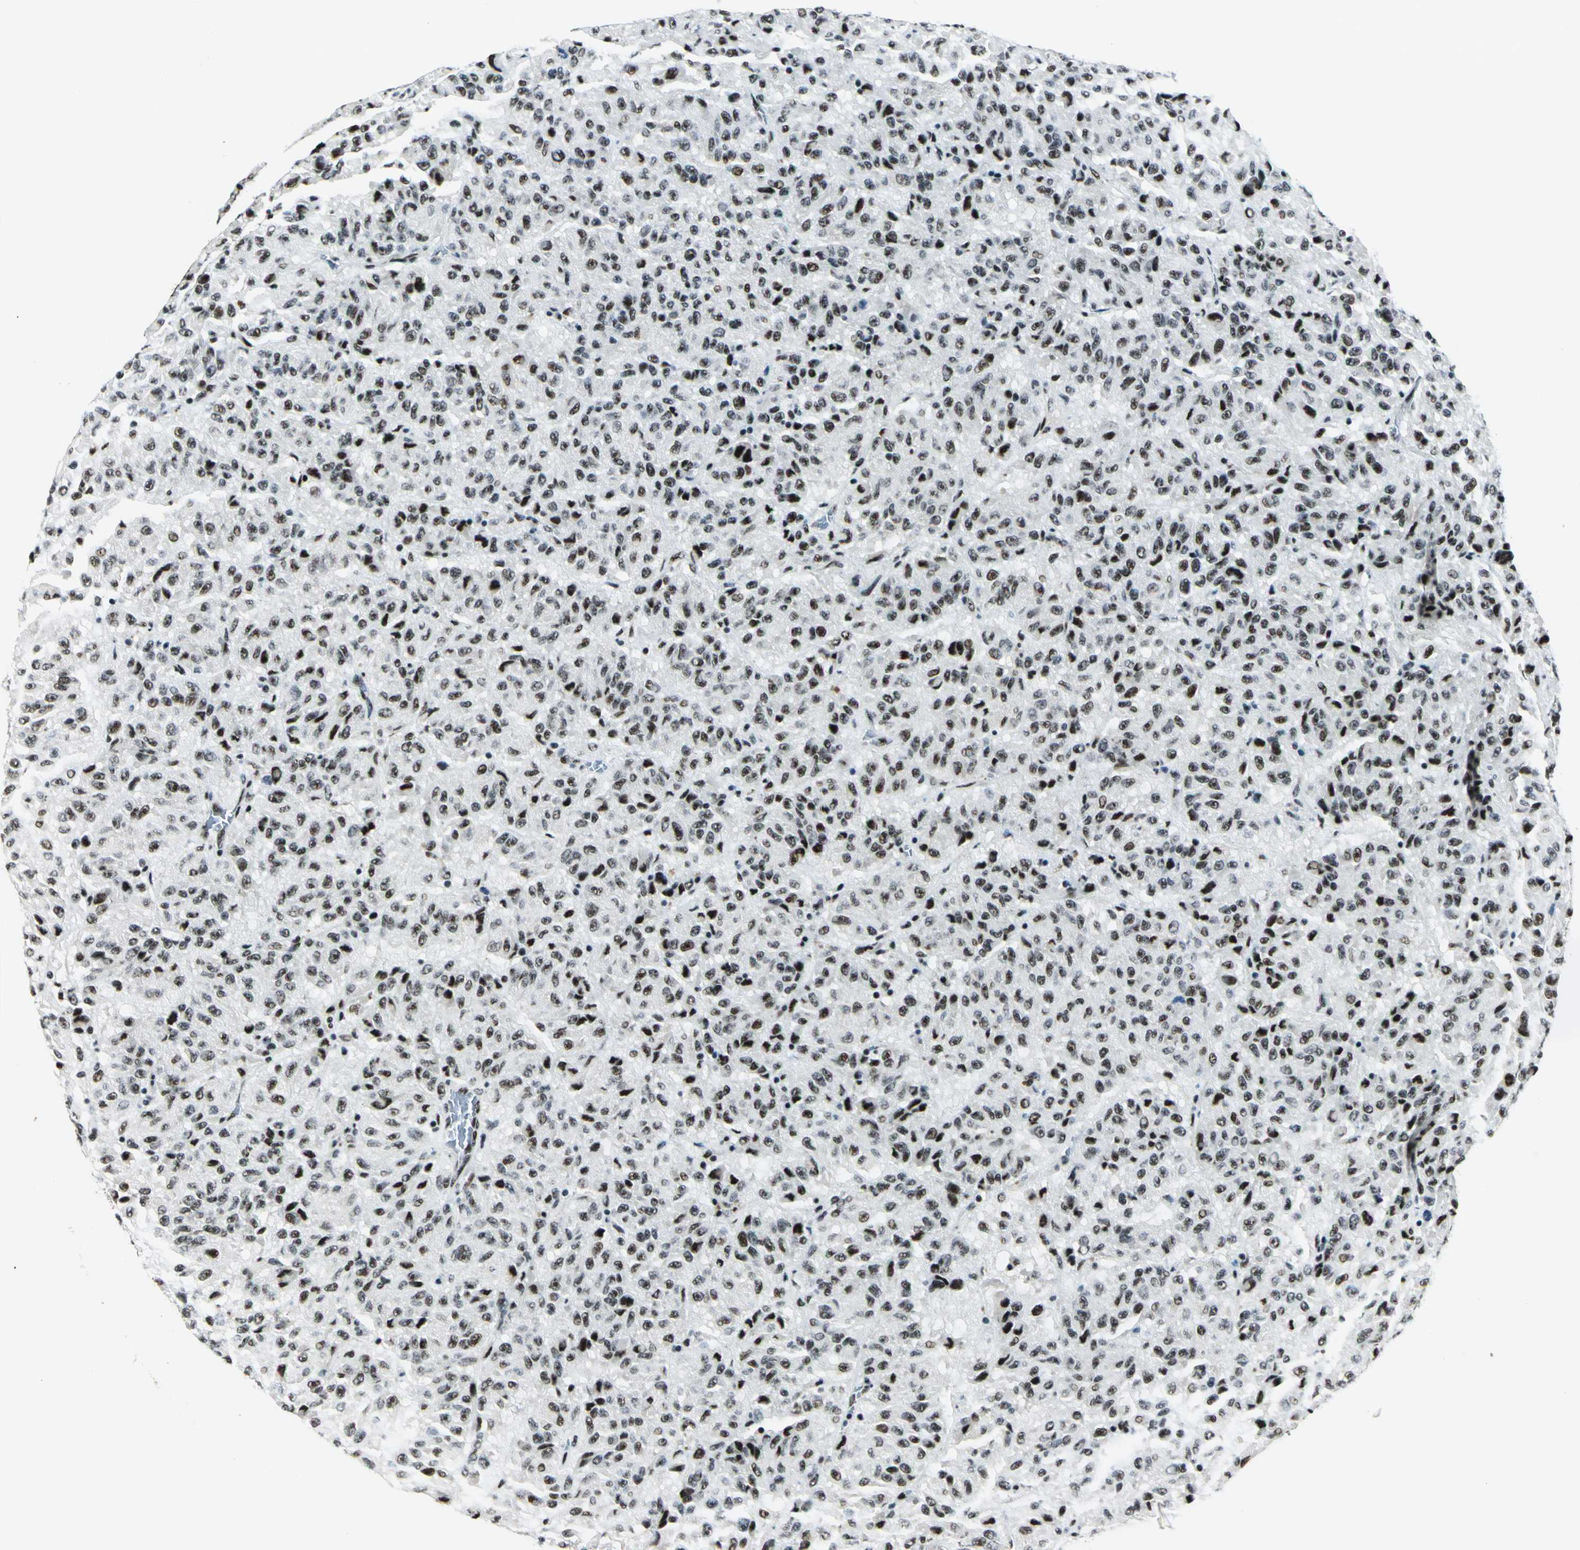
{"staining": {"intensity": "strong", "quantity": ">75%", "location": "nuclear"}, "tissue": "melanoma", "cell_type": "Tumor cells", "image_type": "cancer", "snomed": [{"axis": "morphology", "description": "Malignant melanoma, Metastatic site"}, {"axis": "topography", "description": "Lung"}], "caption": "A high-resolution photomicrograph shows immunohistochemistry (IHC) staining of malignant melanoma (metastatic site), which exhibits strong nuclear staining in about >75% of tumor cells. (DAB IHC, brown staining for protein, blue staining for nuclei).", "gene": "KAT6B", "patient": {"sex": "male", "age": 64}}